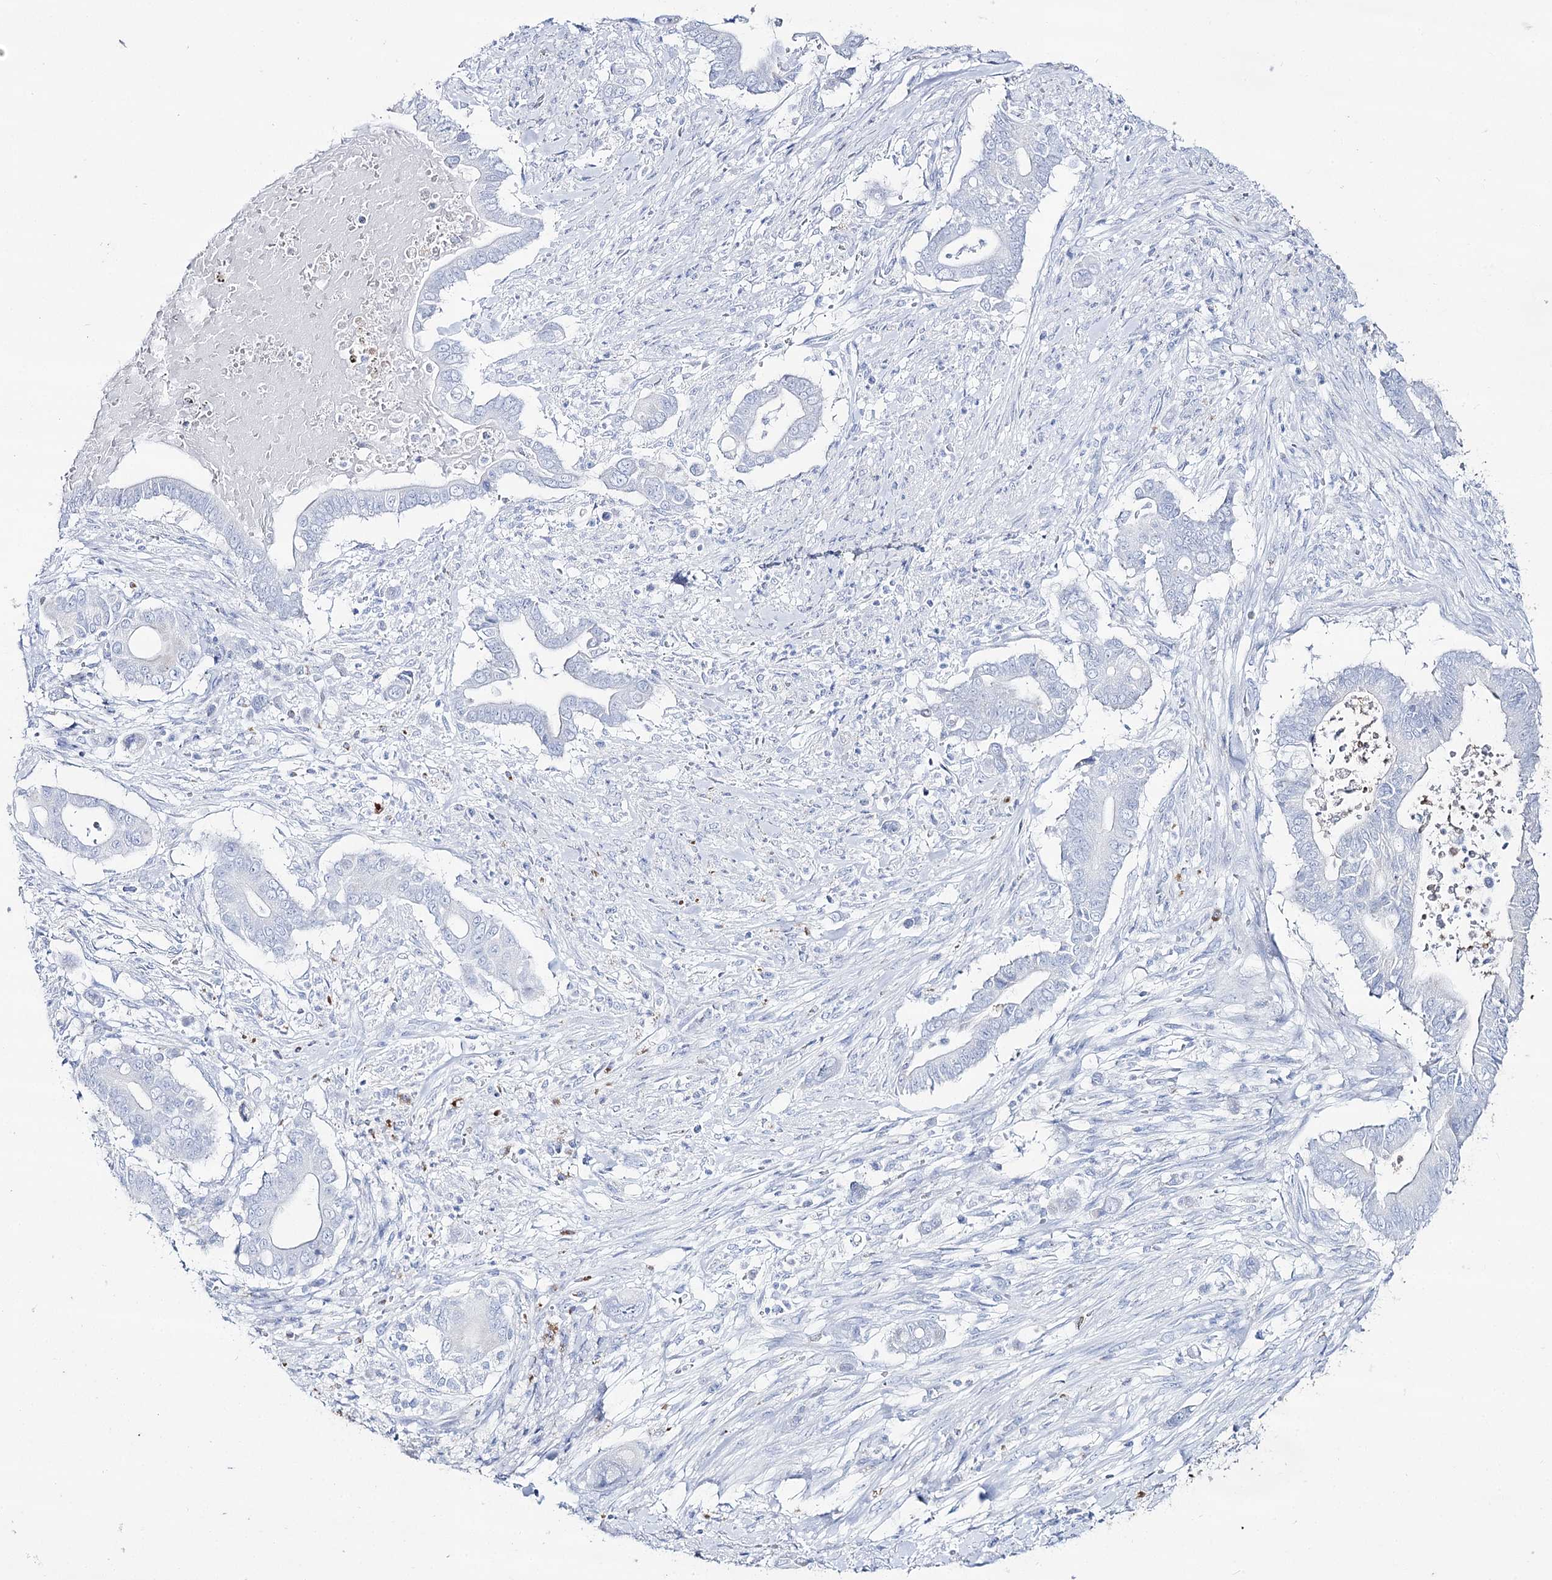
{"staining": {"intensity": "negative", "quantity": "none", "location": "none"}, "tissue": "pancreatic cancer", "cell_type": "Tumor cells", "image_type": "cancer", "snomed": [{"axis": "morphology", "description": "Adenocarcinoma, NOS"}, {"axis": "topography", "description": "Pancreas"}], "caption": "Immunohistochemical staining of pancreatic cancer (adenocarcinoma) demonstrates no significant staining in tumor cells.", "gene": "SLC3A1", "patient": {"sex": "male", "age": 68}}